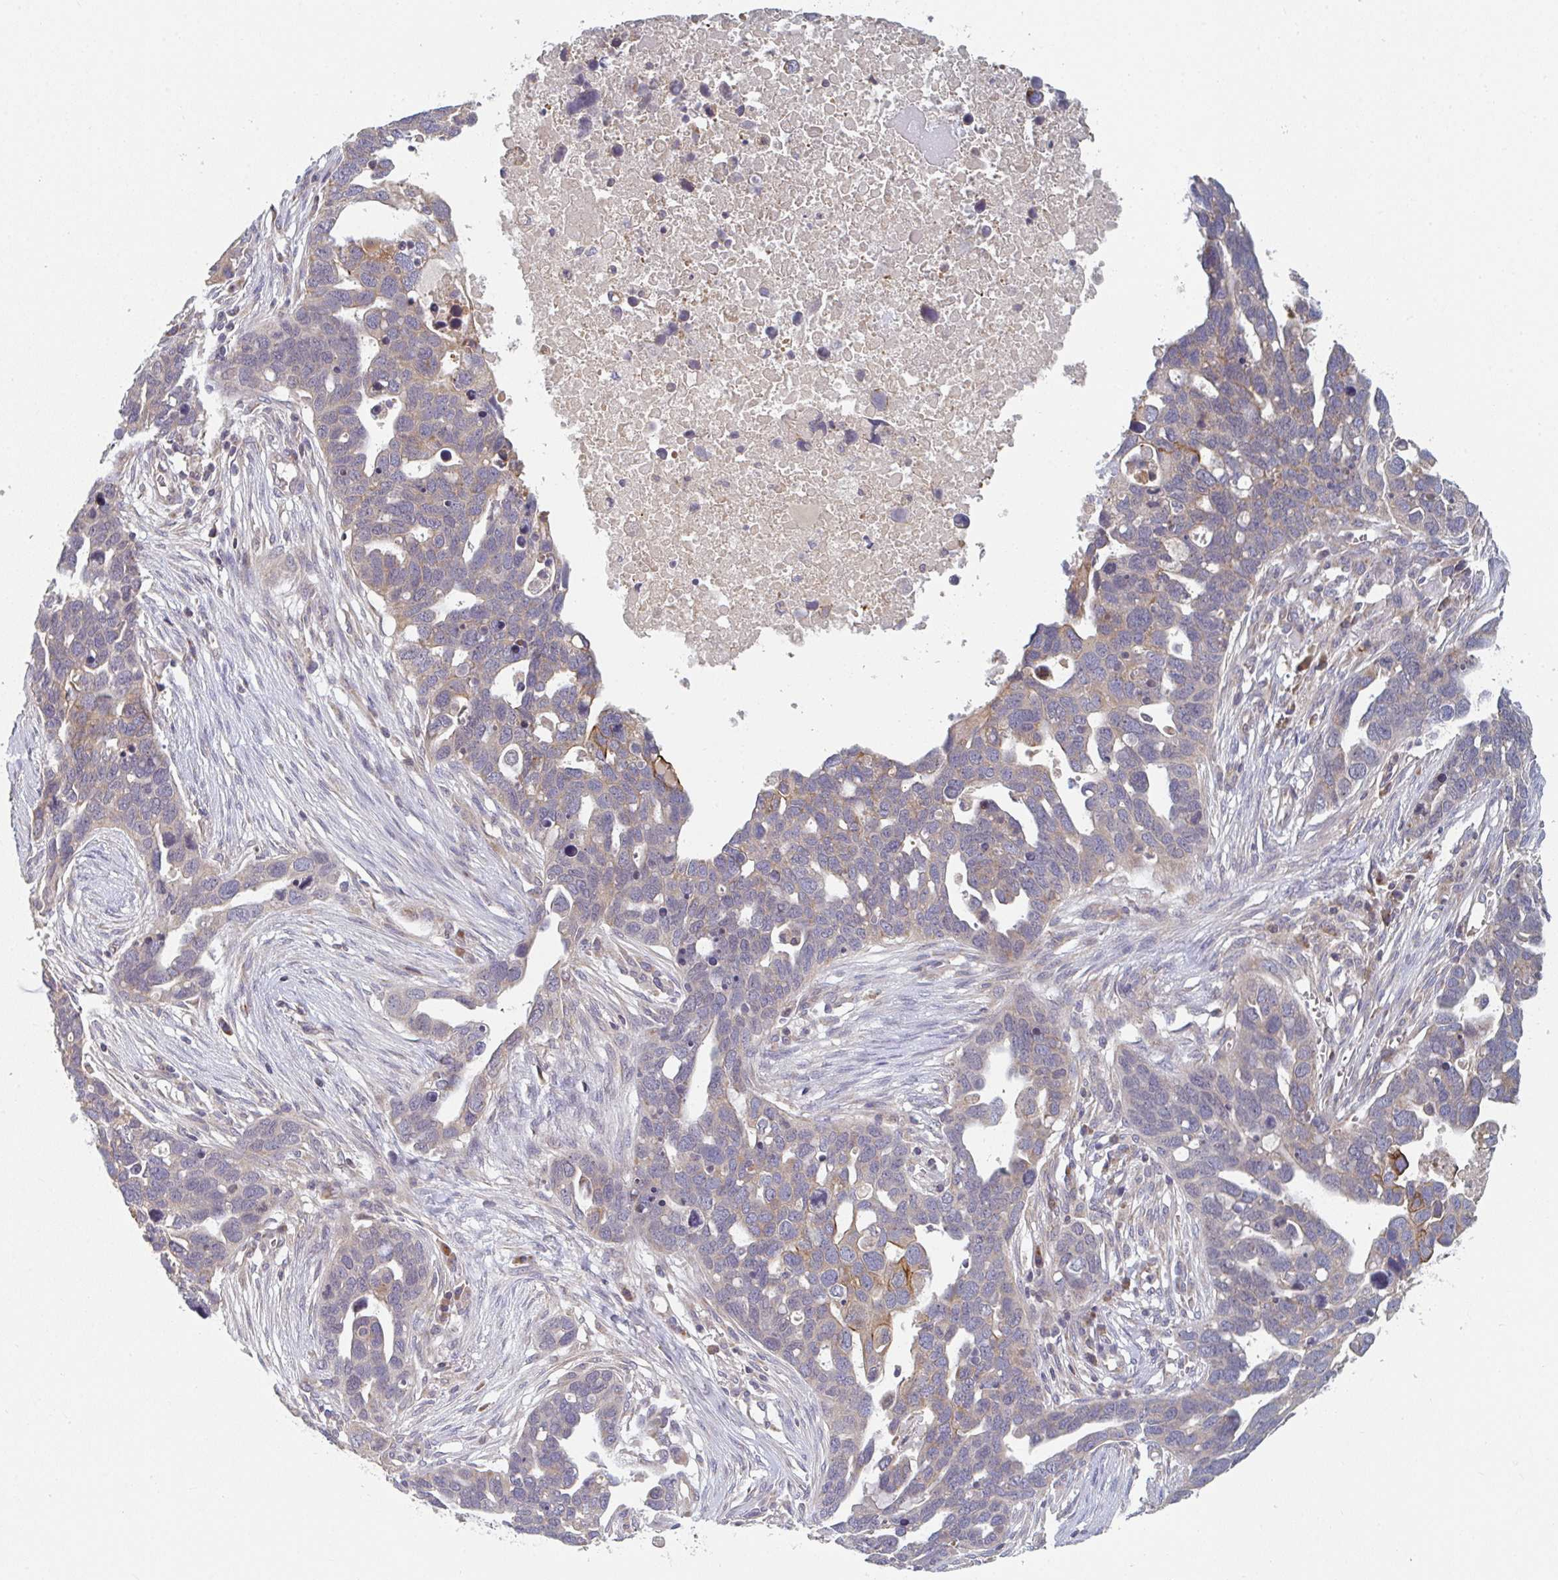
{"staining": {"intensity": "moderate", "quantity": "<25%", "location": "cytoplasmic/membranous"}, "tissue": "ovarian cancer", "cell_type": "Tumor cells", "image_type": "cancer", "snomed": [{"axis": "morphology", "description": "Cystadenocarcinoma, serous, NOS"}, {"axis": "topography", "description": "Ovary"}], "caption": "IHC (DAB (3,3'-diaminobenzidine)) staining of ovarian serous cystadenocarcinoma displays moderate cytoplasmic/membranous protein expression in approximately <25% of tumor cells.", "gene": "ELOVL1", "patient": {"sex": "female", "age": 54}}